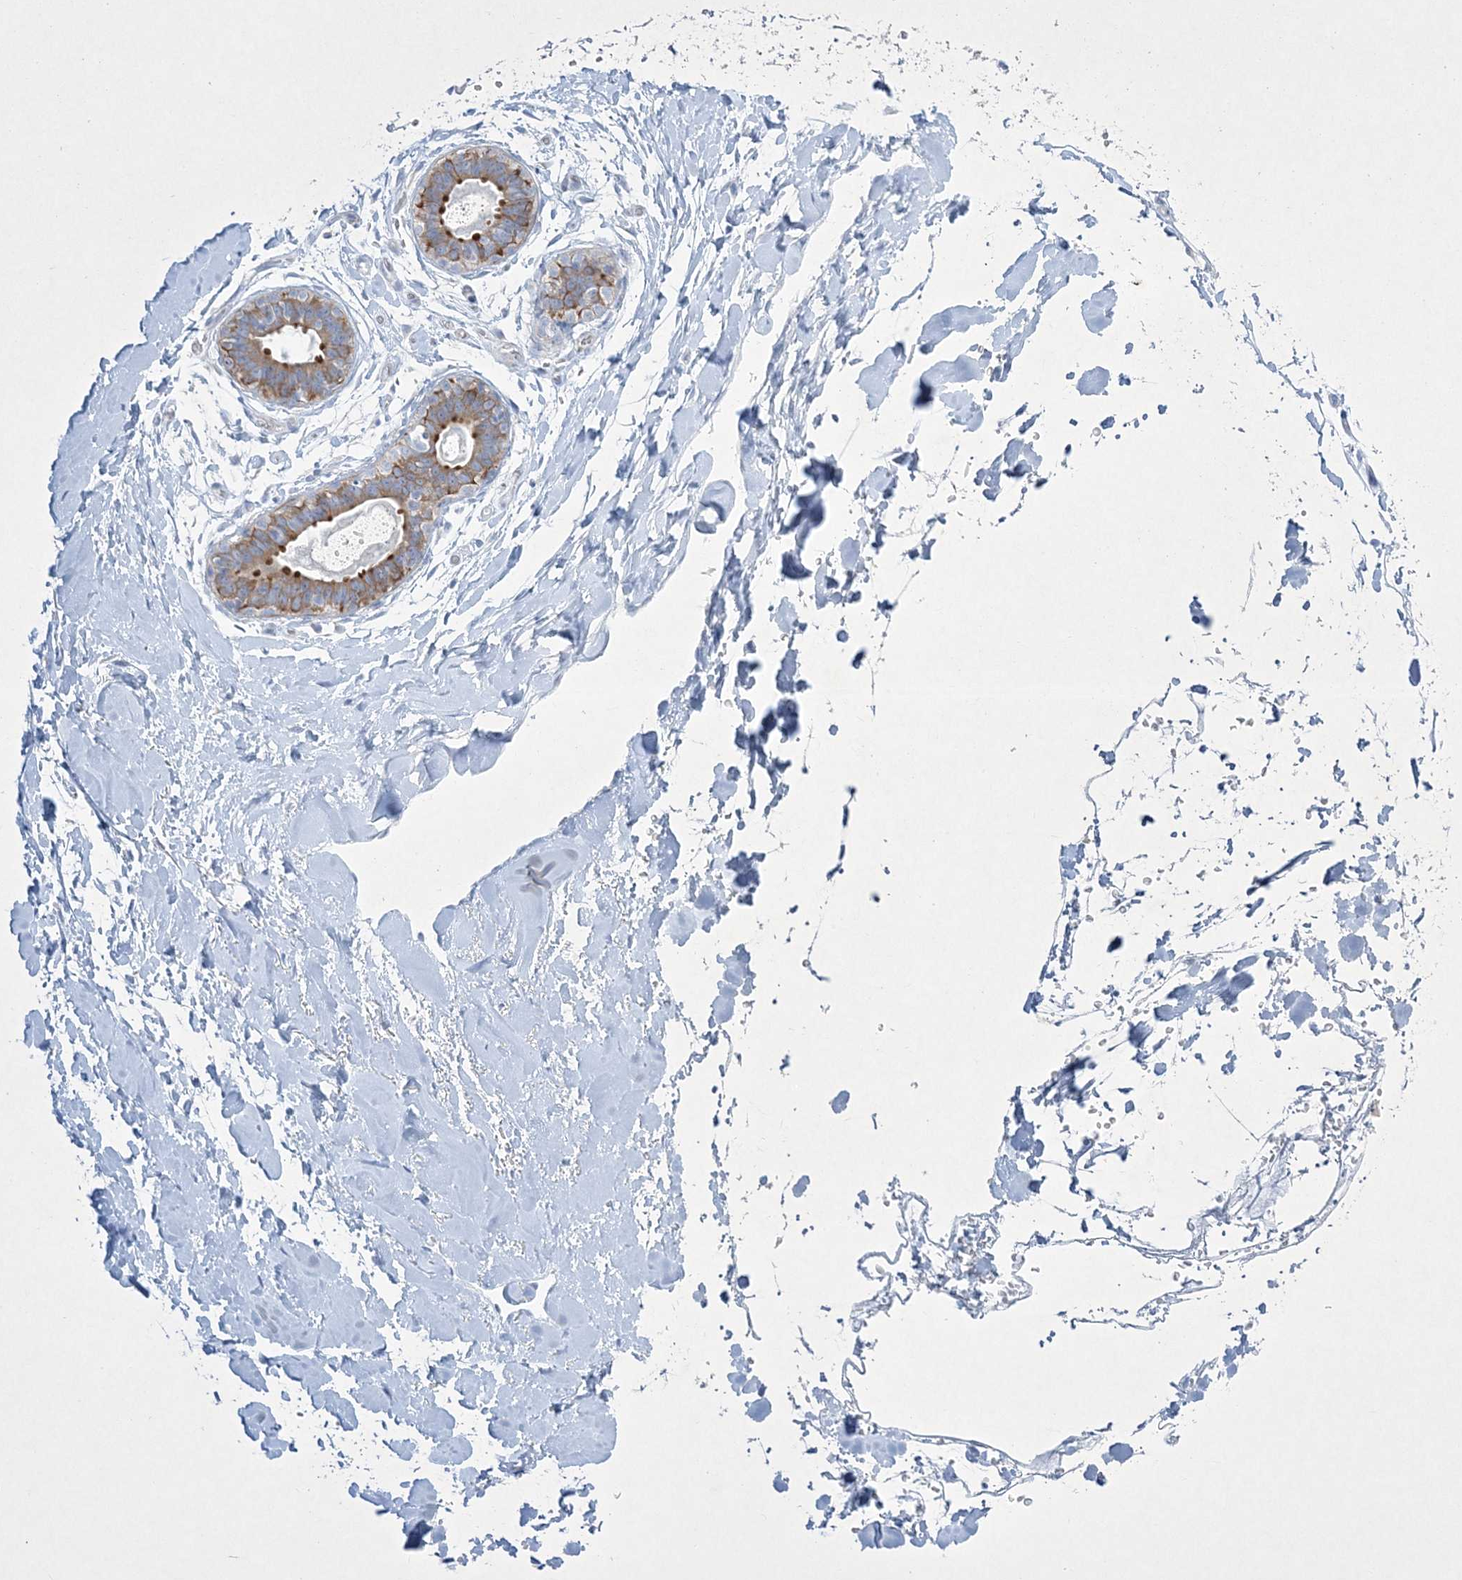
{"staining": {"intensity": "negative", "quantity": "none", "location": "none"}, "tissue": "adipose tissue", "cell_type": "Adipocytes", "image_type": "normal", "snomed": [{"axis": "morphology", "description": "Normal tissue, NOS"}, {"axis": "topography", "description": "Breast"}], "caption": "An immunohistochemistry (IHC) micrograph of unremarkable adipose tissue is shown. There is no staining in adipocytes of adipose tissue. Brightfield microscopy of immunohistochemistry (IHC) stained with DAB (3,3'-diaminobenzidine) (brown) and hematoxylin (blue), captured at high magnification.", "gene": "FARSB", "patient": {"sex": "female", "age": 26}}